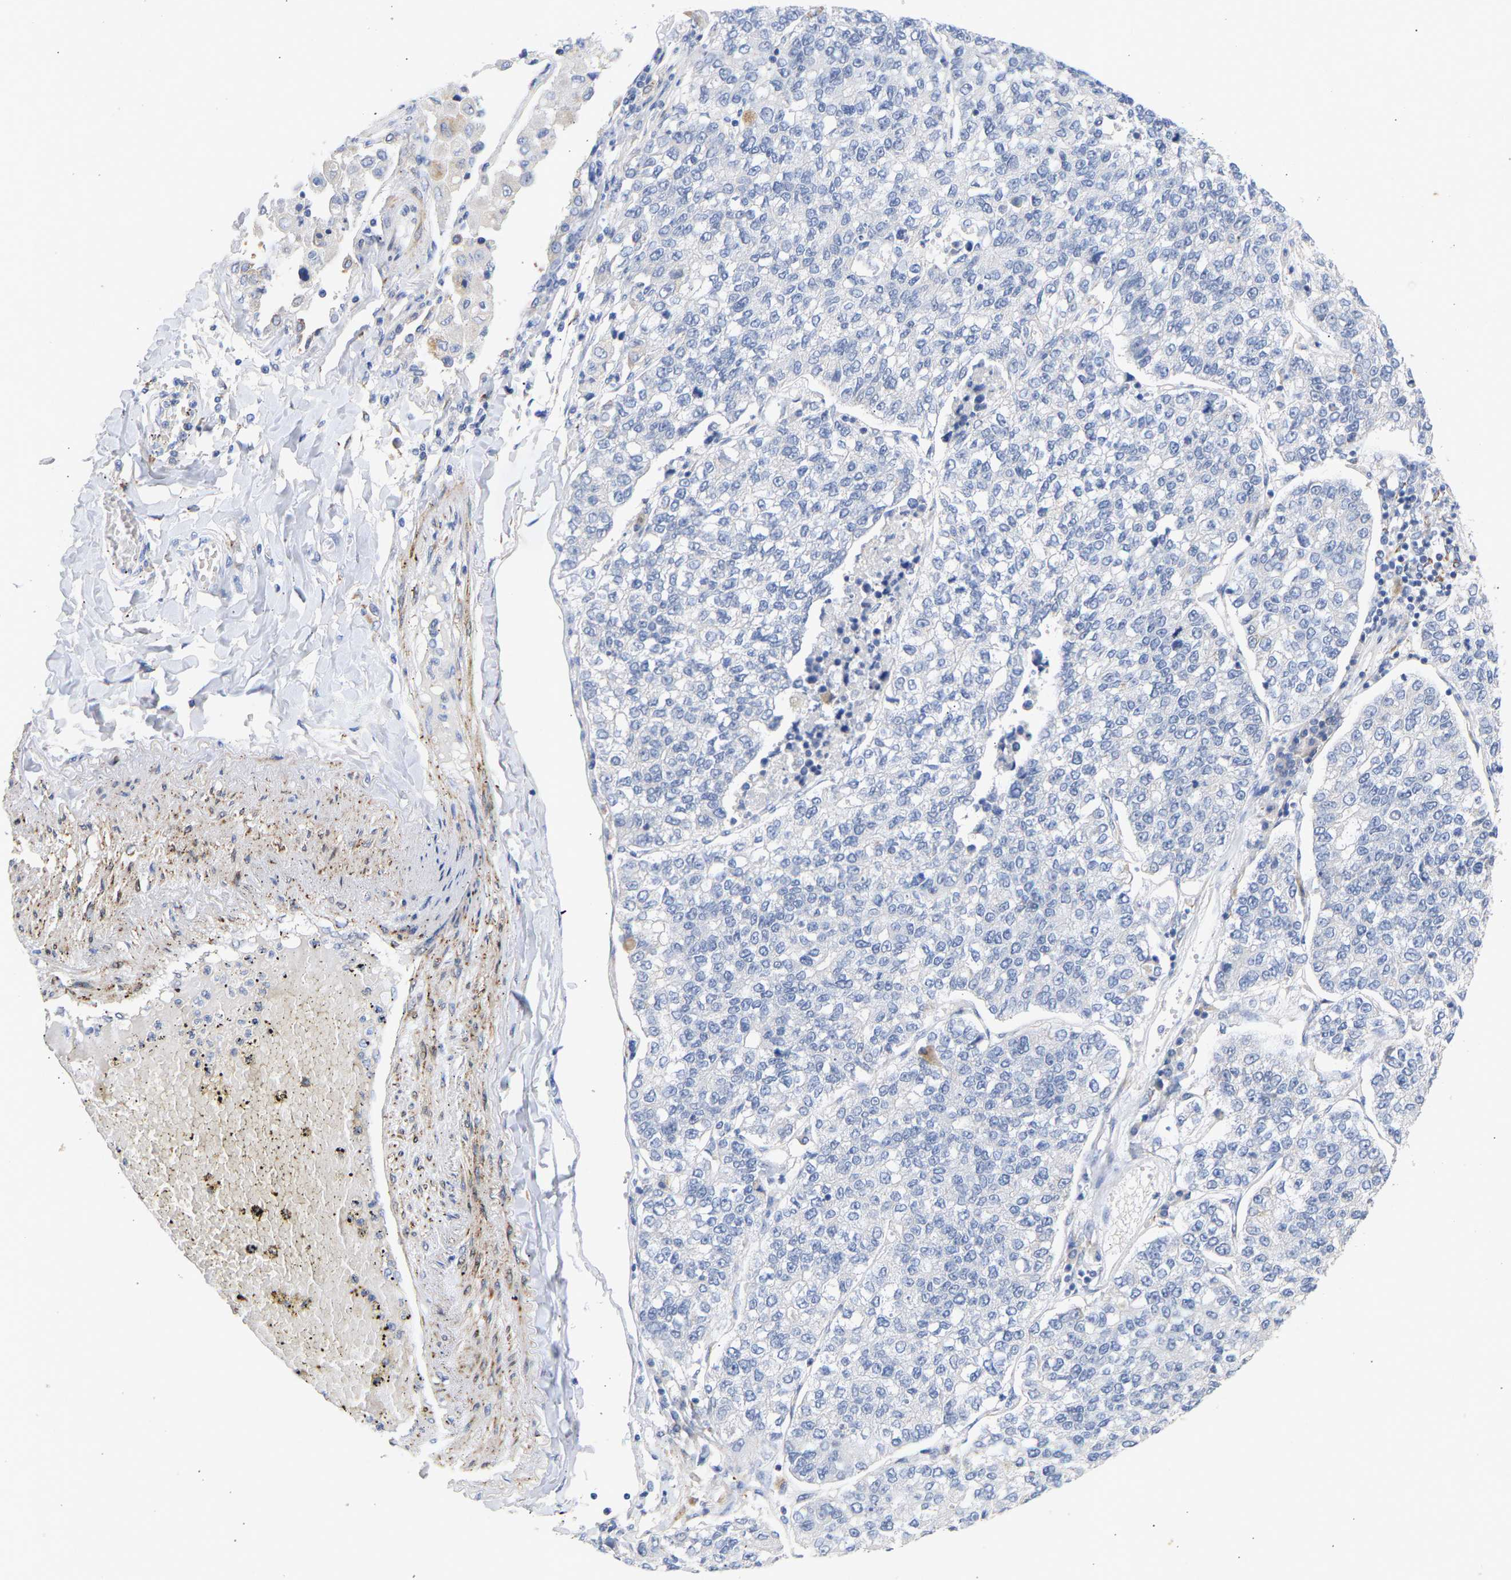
{"staining": {"intensity": "negative", "quantity": "none", "location": "none"}, "tissue": "lung cancer", "cell_type": "Tumor cells", "image_type": "cancer", "snomed": [{"axis": "morphology", "description": "Adenocarcinoma, NOS"}, {"axis": "topography", "description": "Lung"}], "caption": "The IHC image has no significant positivity in tumor cells of lung cancer (adenocarcinoma) tissue.", "gene": "SELENOM", "patient": {"sex": "male", "age": 49}}